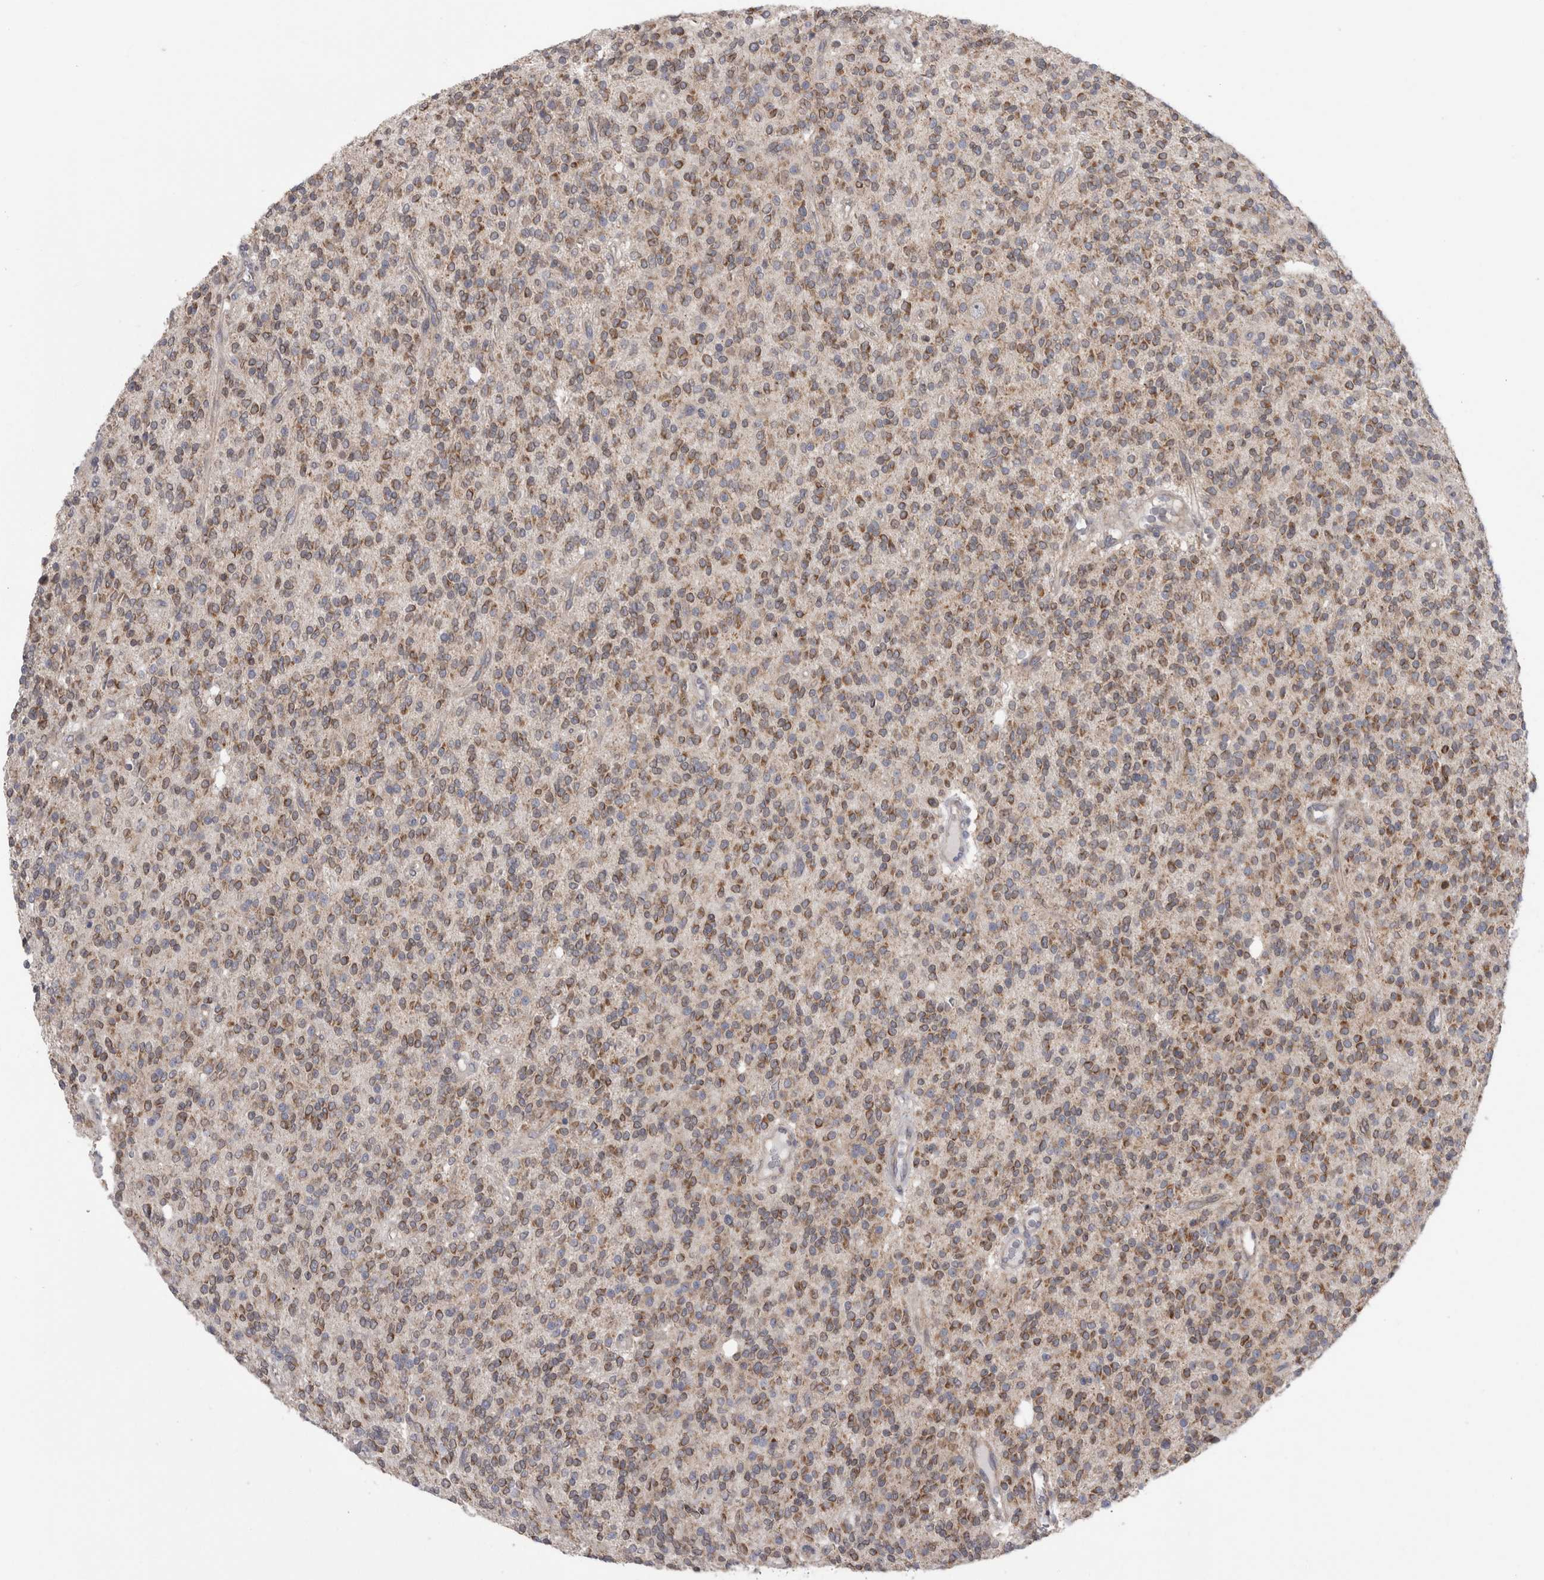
{"staining": {"intensity": "moderate", "quantity": ">75%", "location": "cytoplasmic/membranous"}, "tissue": "glioma", "cell_type": "Tumor cells", "image_type": "cancer", "snomed": [{"axis": "morphology", "description": "Glioma, malignant, High grade"}, {"axis": "topography", "description": "Brain"}], "caption": "Malignant high-grade glioma stained with a protein marker reveals moderate staining in tumor cells.", "gene": "DARS2", "patient": {"sex": "male", "age": 34}}